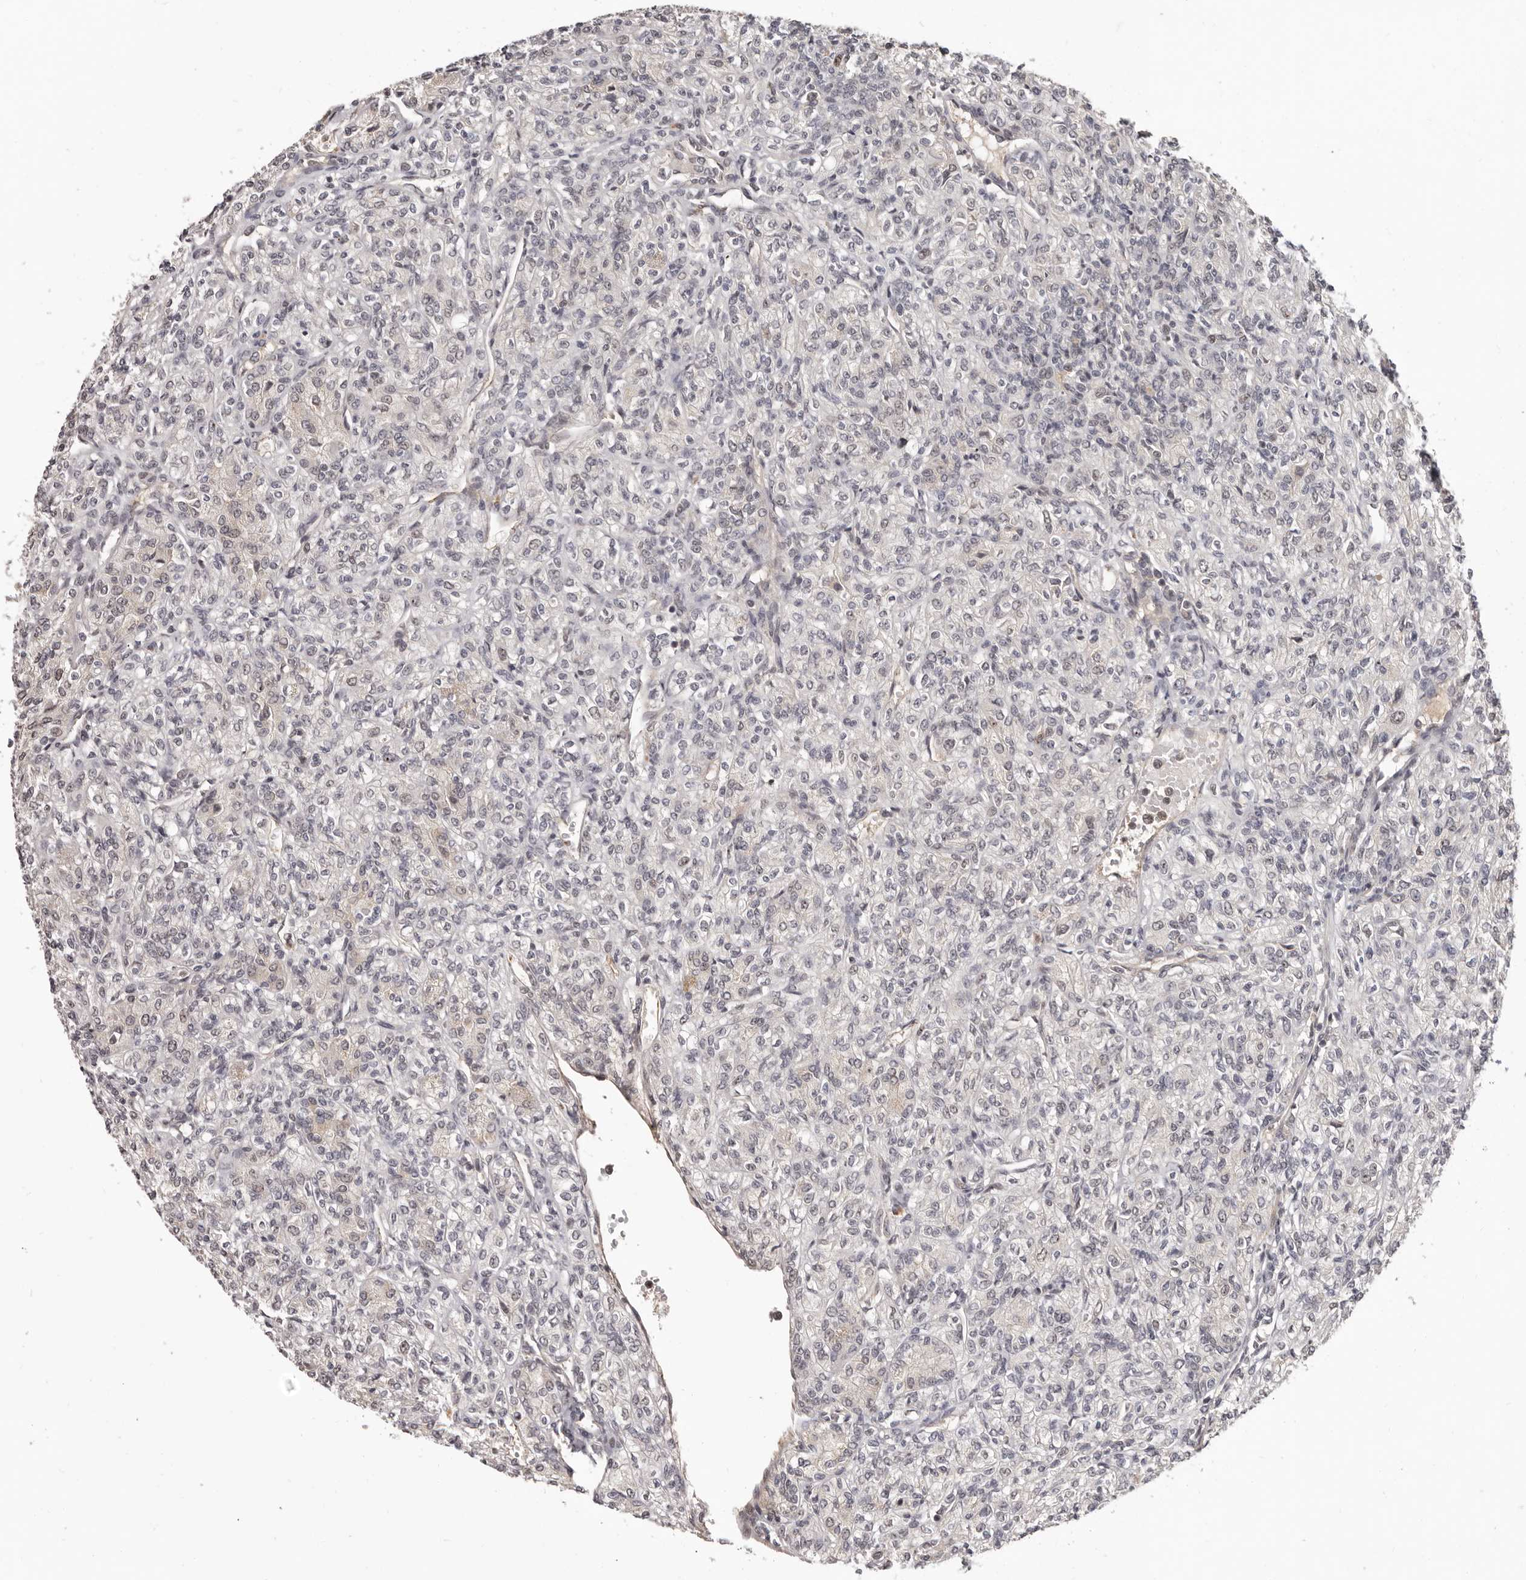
{"staining": {"intensity": "negative", "quantity": "none", "location": "none"}, "tissue": "renal cancer", "cell_type": "Tumor cells", "image_type": "cancer", "snomed": [{"axis": "morphology", "description": "Adenocarcinoma, NOS"}, {"axis": "topography", "description": "Kidney"}], "caption": "This image is of renal cancer (adenocarcinoma) stained with IHC to label a protein in brown with the nuclei are counter-stained blue. There is no positivity in tumor cells.", "gene": "TBX5", "patient": {"sex": "male", "age": 77}}